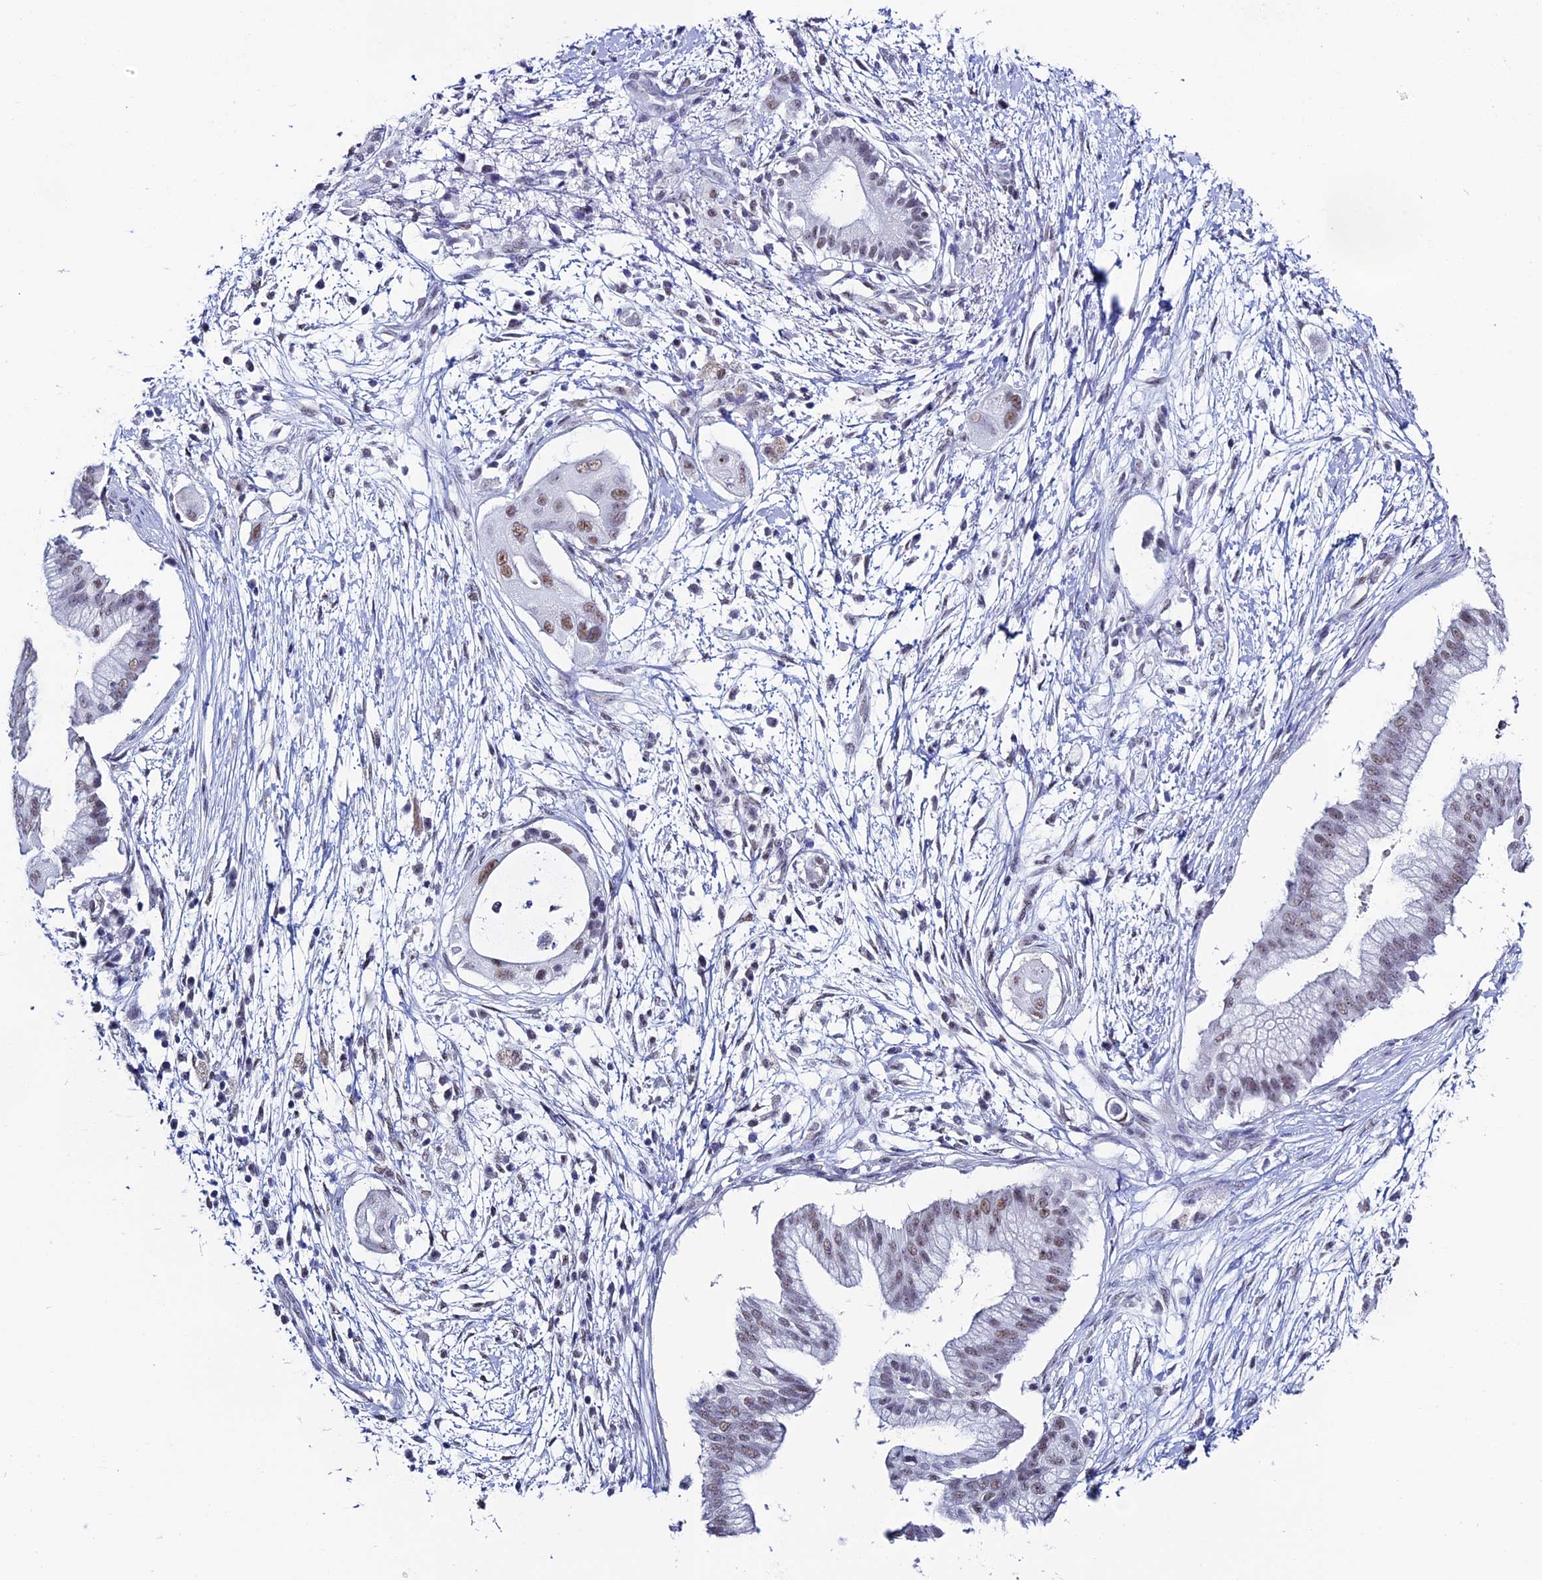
{"staining": {"intensity": "moderate", "quantity": ">75%", "location": "nuclear"}, "tissue": "pancreatic cancer", "cell_type": "Tumor cells", "image_type": "cancer", "snomed": [{"axis": "morphology", "description": "Adenocarcinoma, NOS"}, {"axis": "topography", "description": "Pancreas"}], "caption": "Pancreatic cancer stained with DAB immunohistochemistry (IHC) reveals medium levels of moderate nuclear expression in approximately >75% of tumor cells. (Brightfield microscopy of DAB IHC at high magnification).", "gene": "CD2BP2", "patient": {"sex": "male", "age": 68}}